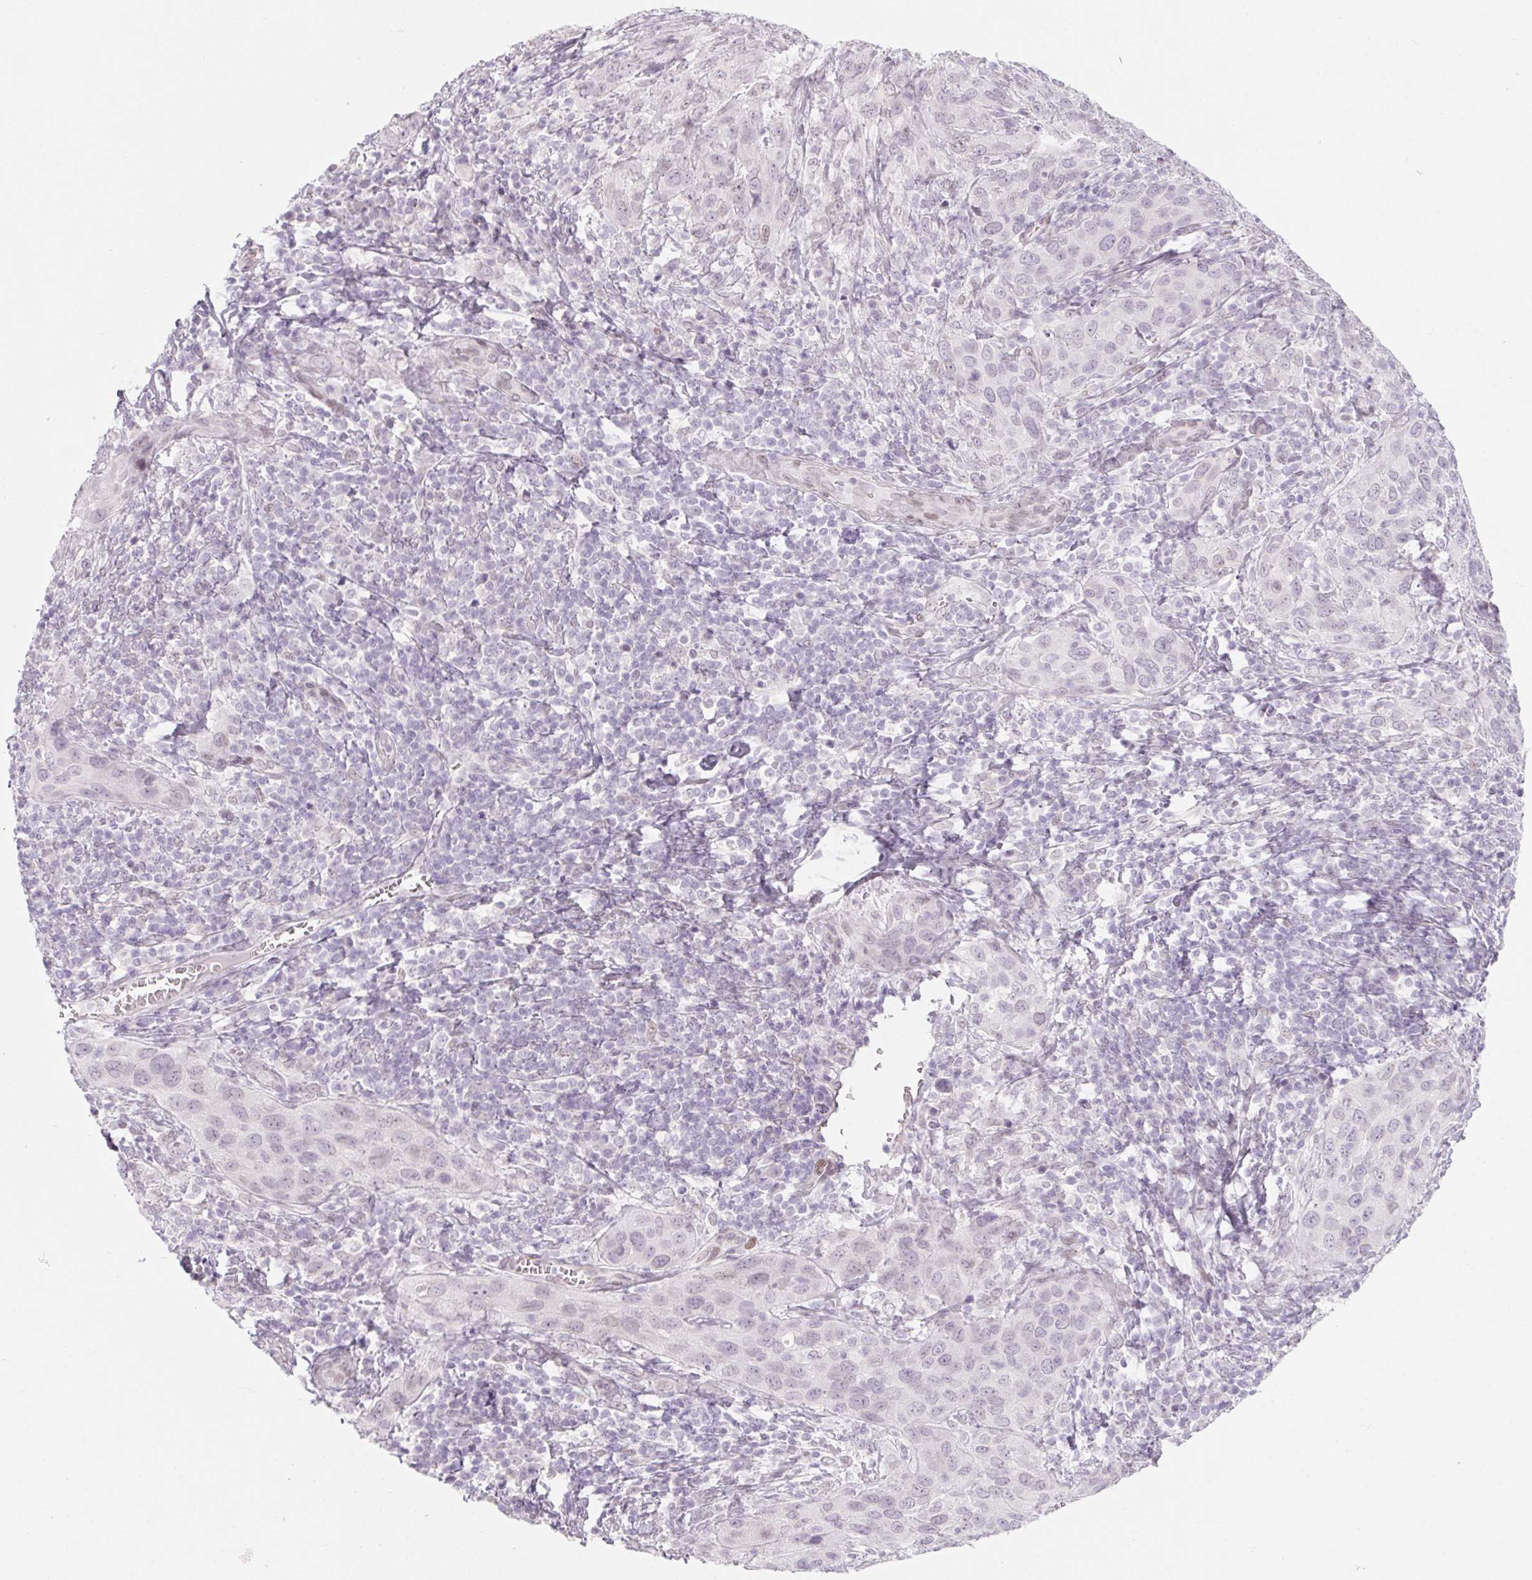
{"staining": {"intensity": "negative", "quantity": "none", "location": "none"}, "tissue": "cervical cancer", "cell_type": "Tumor cells", "image_type": "cancer", "snomed": [{"axis": "morphology", "description": "Normal tissue, NOS"}, {"axis": "morphology", "description": "Squamous cell carcinoma, NOS"}, {"axis": "topography", "description": "Cervix"}], "caption": "IHC of cervical squamous cell carcinoma reveals no staining in tumor cells.", "gene": "KCNQ2", "patient": {"sex": "female", "age": 51}}